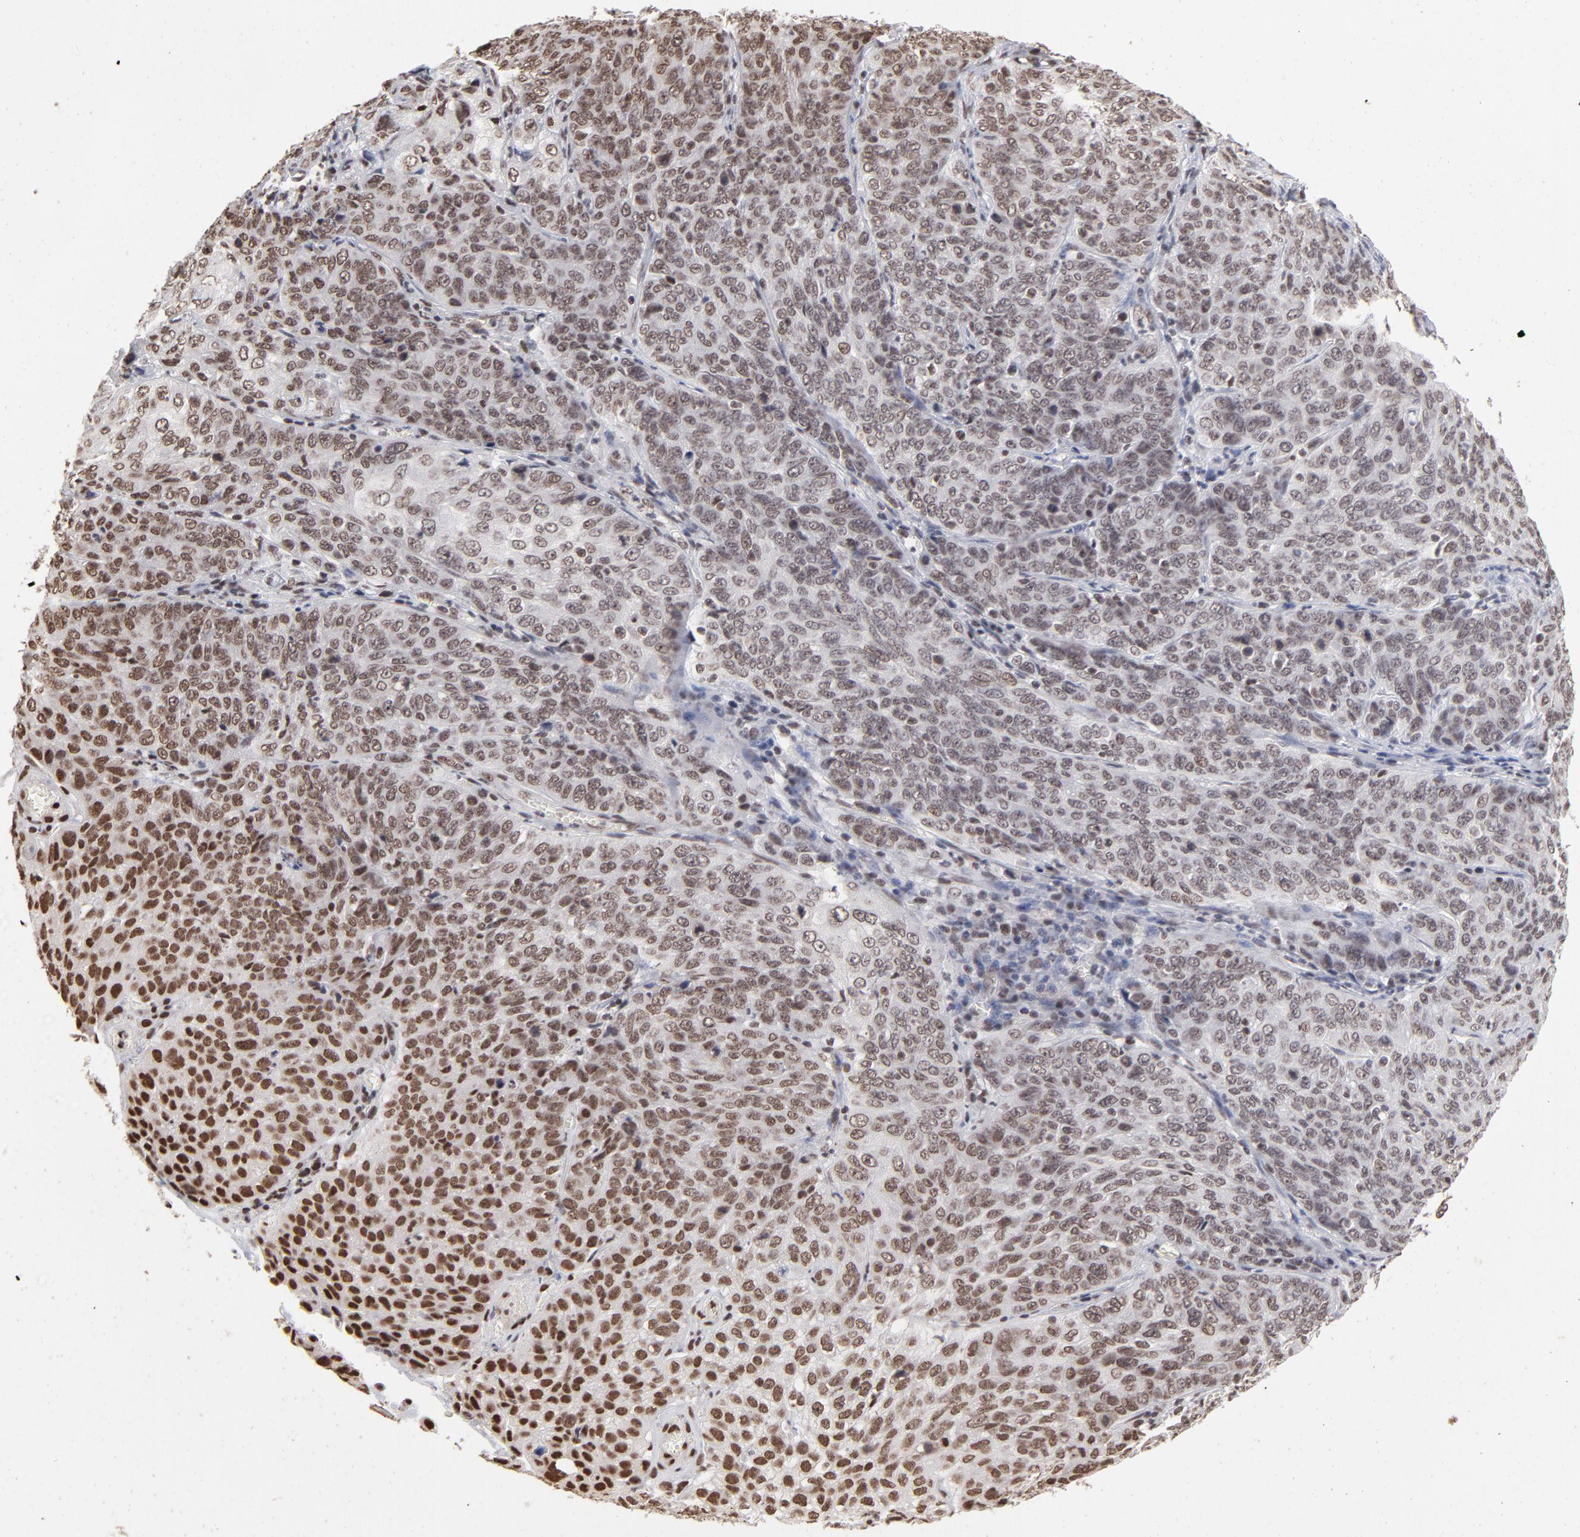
{"staining": {"intensity": "strong", "quantity": "25%-75%", "location": "nuclear"}, "tissue": "cervical cancer", "cell_type": "Tumor cells", "image_type": "cancer", "snomed": [{"axis": "morphology", "description": "Squamous cell carcinoma, NOS"}, {"axis": "topography", "description": "Cervix"}], "caption": "Protein positivity by IHC demonstrates strong nuclear staining in about 25%-75% of tumor cells in cervical cancer.", "gene": "ZNF3", "patient": {"sex": "female", "age": 38}}